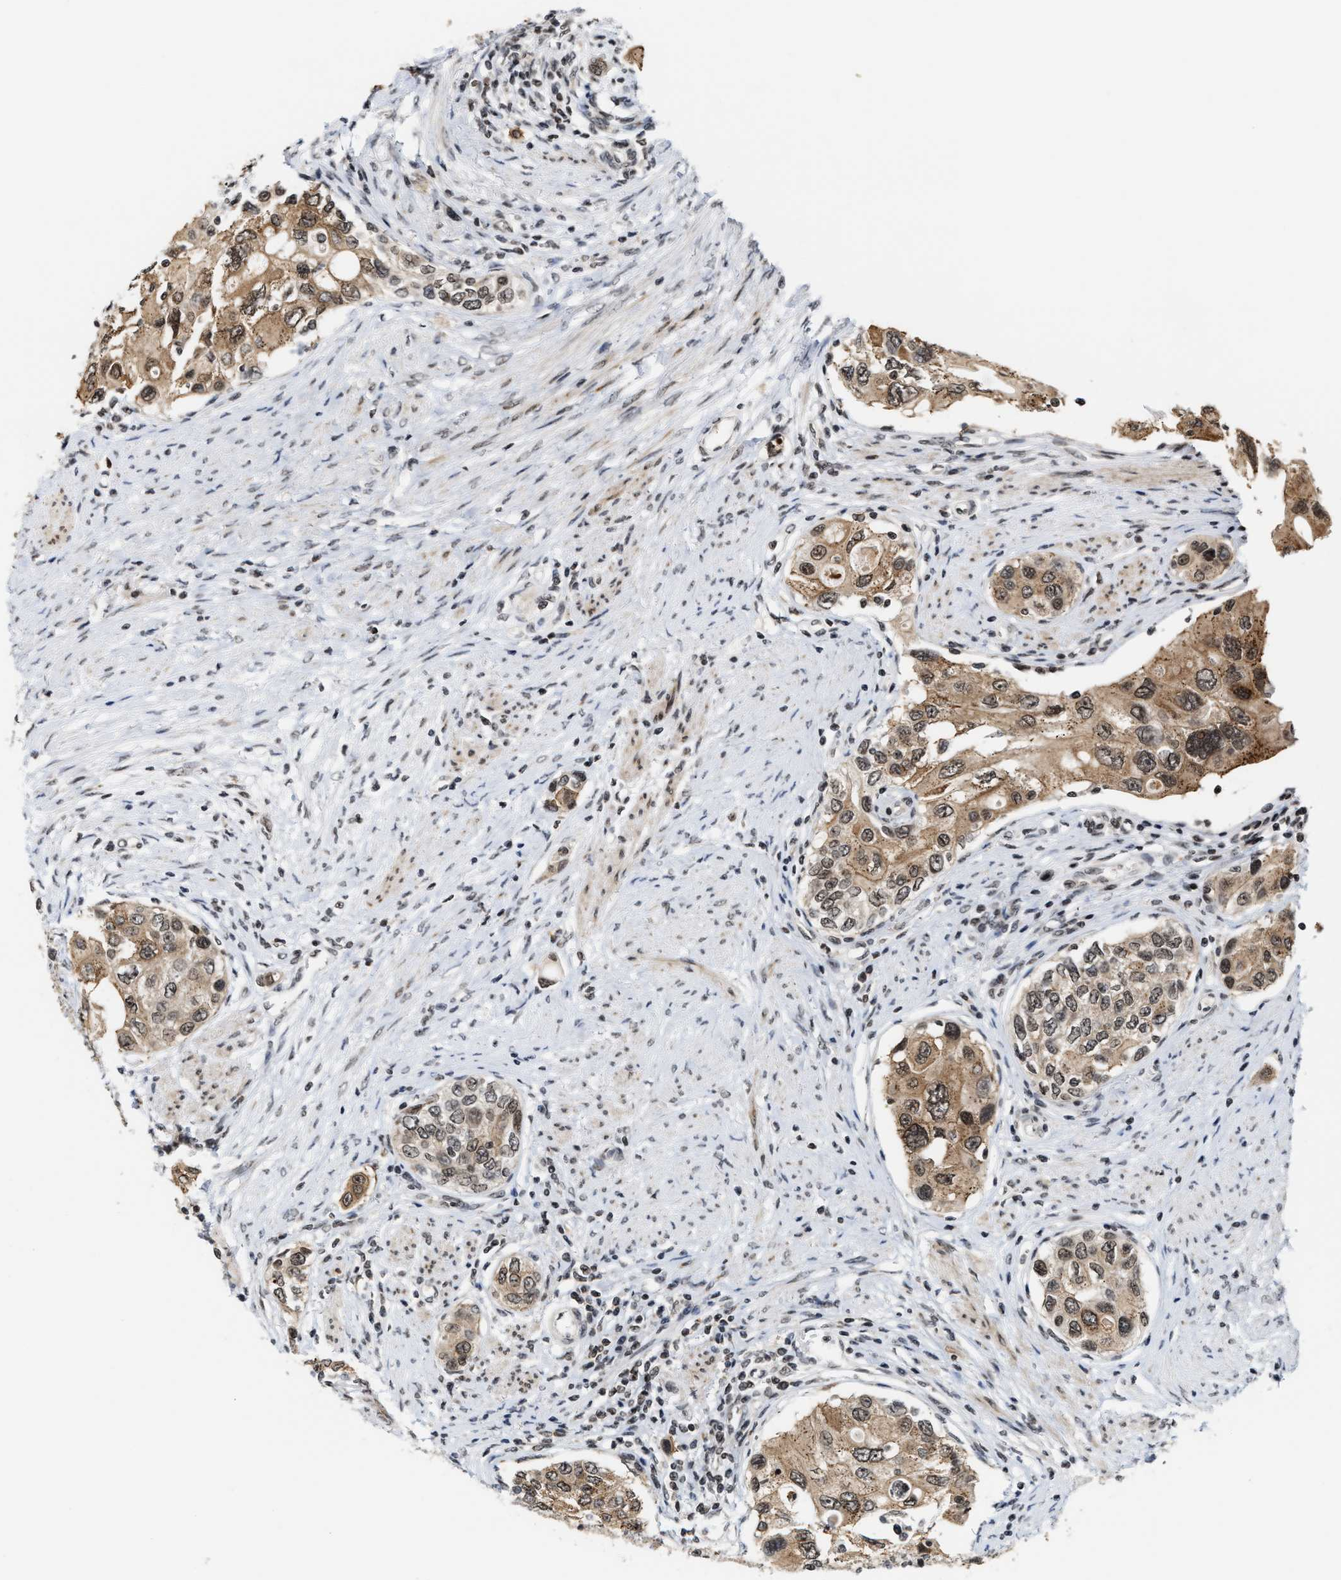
{"staining": {"intensity": "moderate", "quantity": ">75%", "location": "cytoplasmic/membranous,nuclear"}, "tissue": "urothelial cancer", "cell_type": "Tumor cells", "image_type": "cancer", "snomed": [{"axis": "morphology", "description": "Urothelial carcinoma, High grade"}, {"axis": "topography", "description": "Urinary bladder"}], "caption": "Tumor cells show medium levels of moderate cytoplasmic/membranous and nuclear positivity in approximately >75% of cells in human urothelial cancer. (DAB (3,3'-diaminobenzidine) IHC, brown staining for protein, blue staining for nuclei).", "gene": "ANKRD6", "patient": {"sex": "female", "age": 56}}